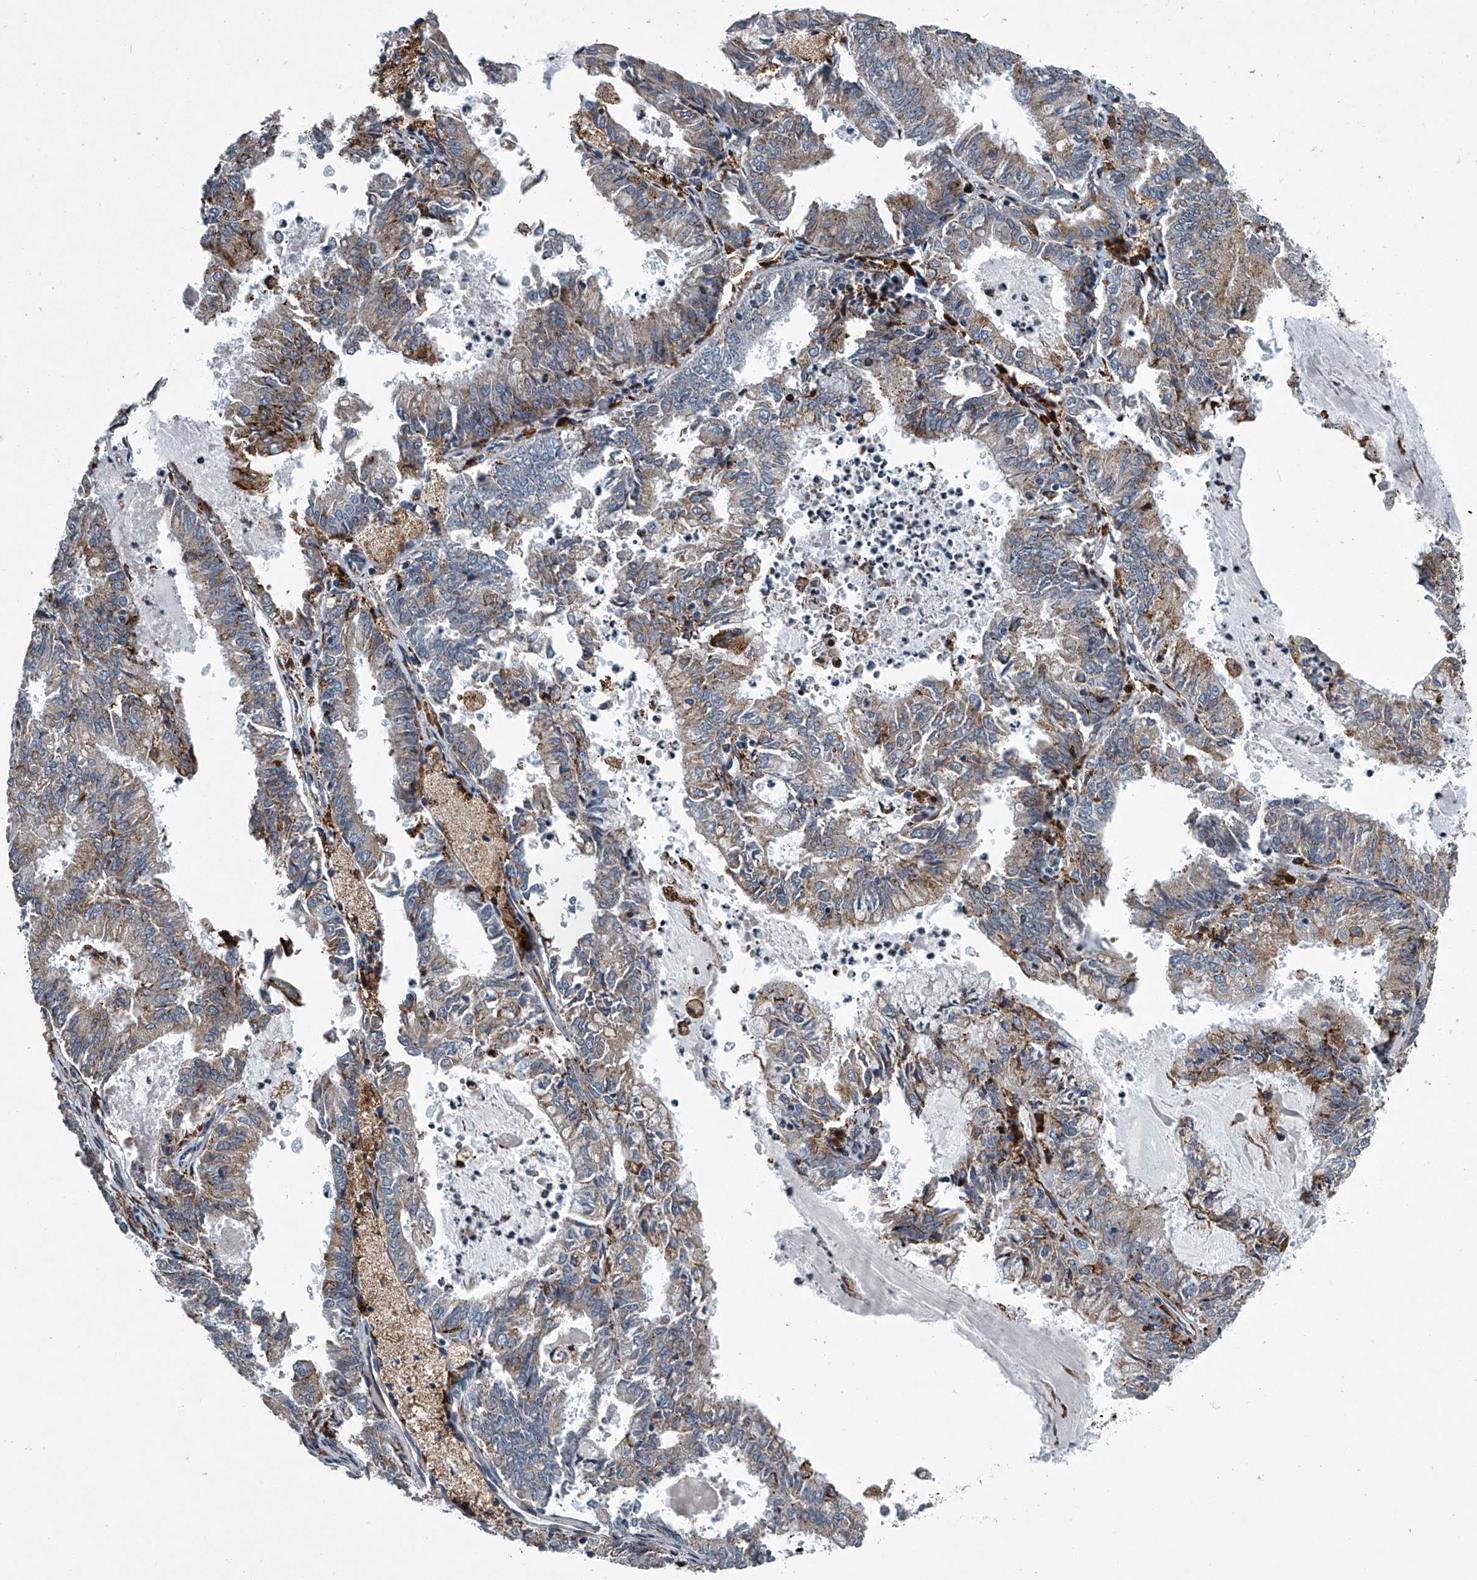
{"staining": {"intensity": "weak", "quantity": "25%-75%", "location": "cytoplasmic/membranous"}, "tissue": "endometrial cancer", "cell_type": "Tumor cells", "image_type": "cancer", "snomed": [{"axis": "morphology", "description": "Adenocarcinoma, NOS"}, {"axis": "topography", "description": "Endometrium"}], "caption": "A brown stain labels weak cytoplasmic/membranous staining of a protein in human endometrial adenocarcinoma tumor cells.", "gene": "TMEM63C", "patient": {"sex": "female", "age": 57}}